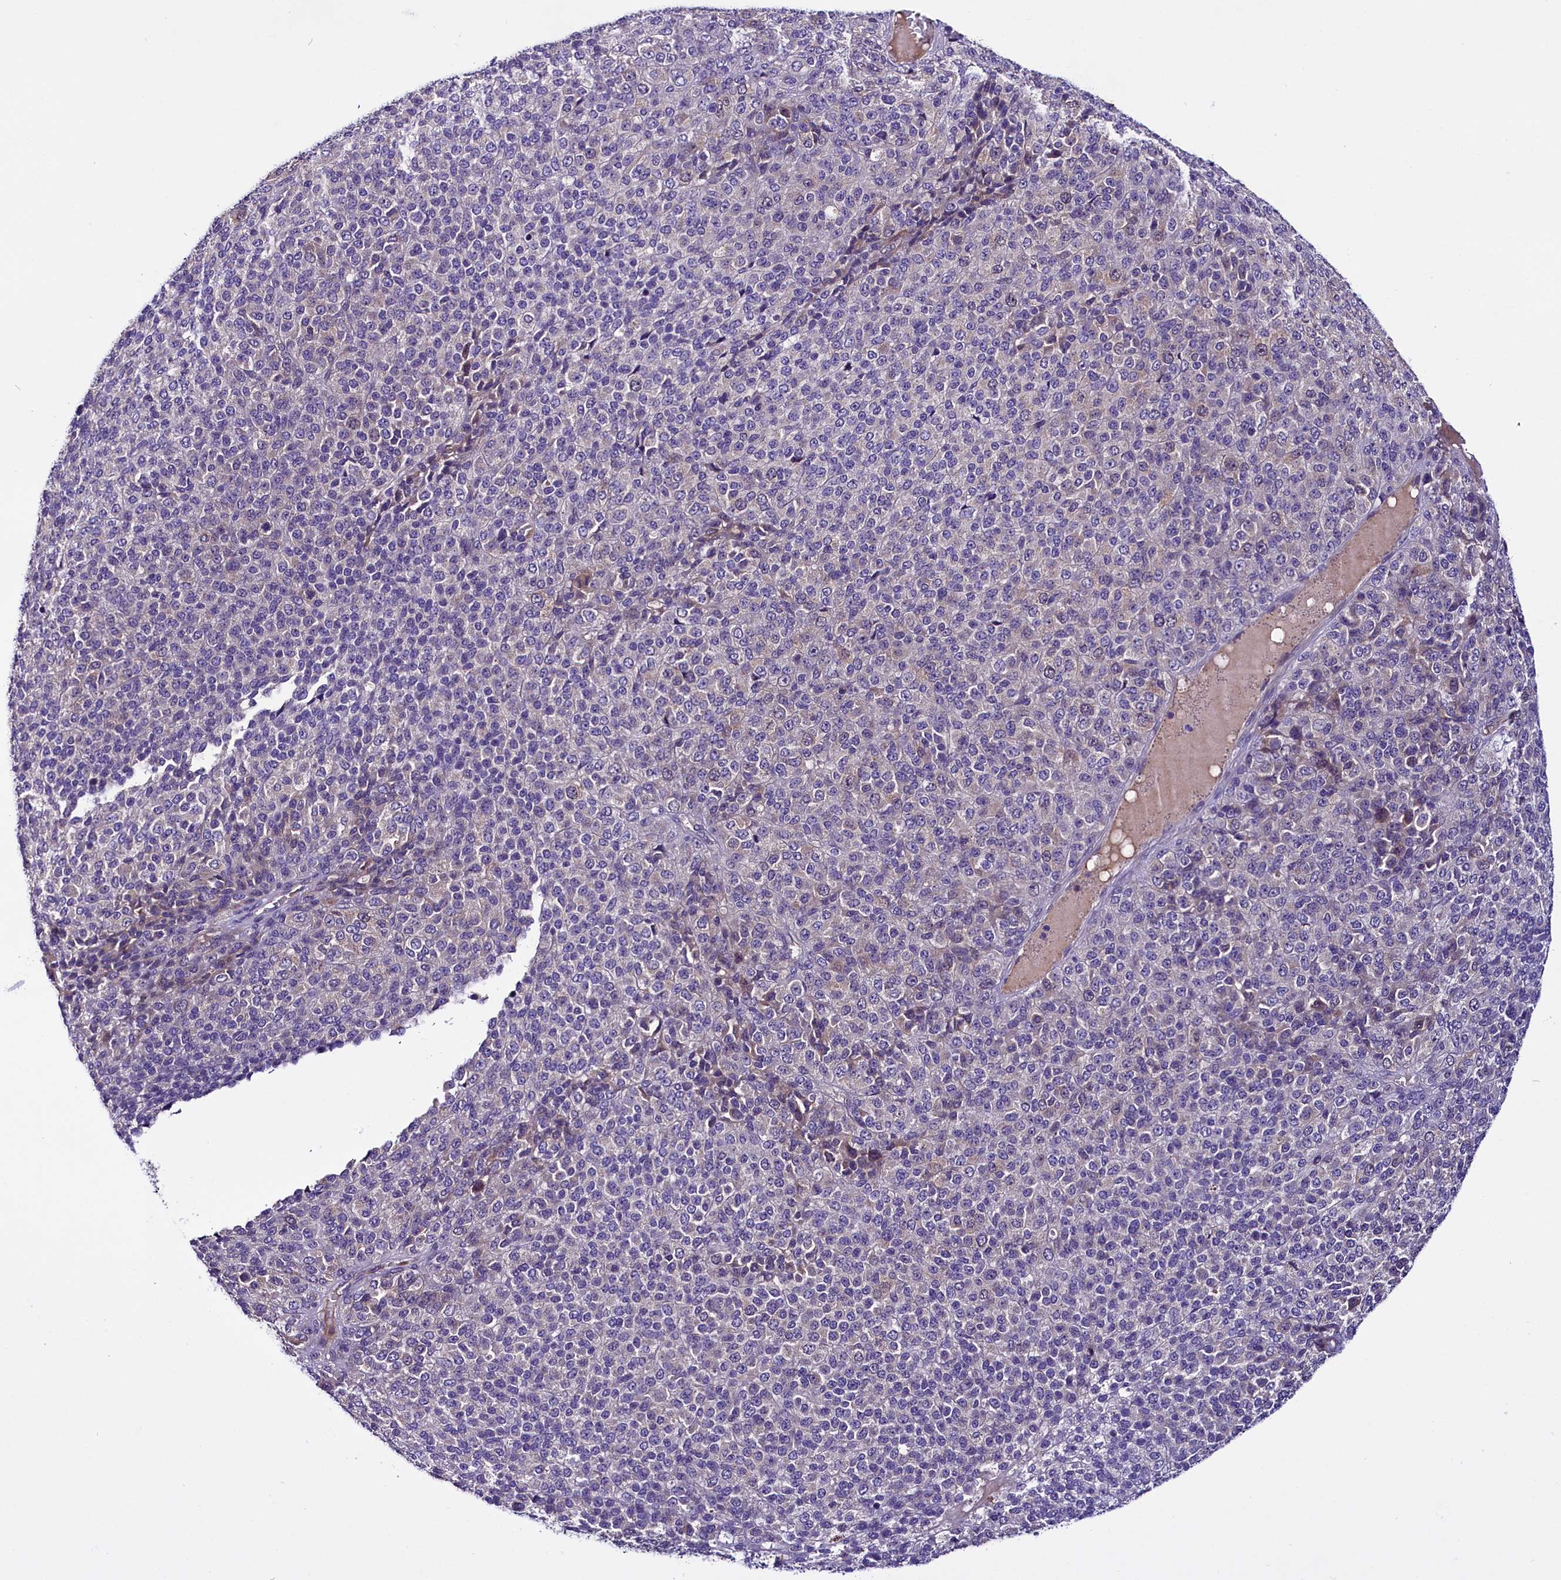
{"staining": {"intensity": "negative", "quantity": "none", "location": "none"}, "tissue": "melanoma", "cell_type": "Tumor cells", "image_type": "cancer", "snomed": [{"axis": "morphology", "description": "Malignant melanoma, Metastatic site"}, {"axis": "topography", "description": "Brain"}], "caption": "A micrograph of human malignant melanoma (metastatic site) is negative for staining in tumor cells.", "gene": "C9orf40", "patient": {"sex": "female", "age": 56}}